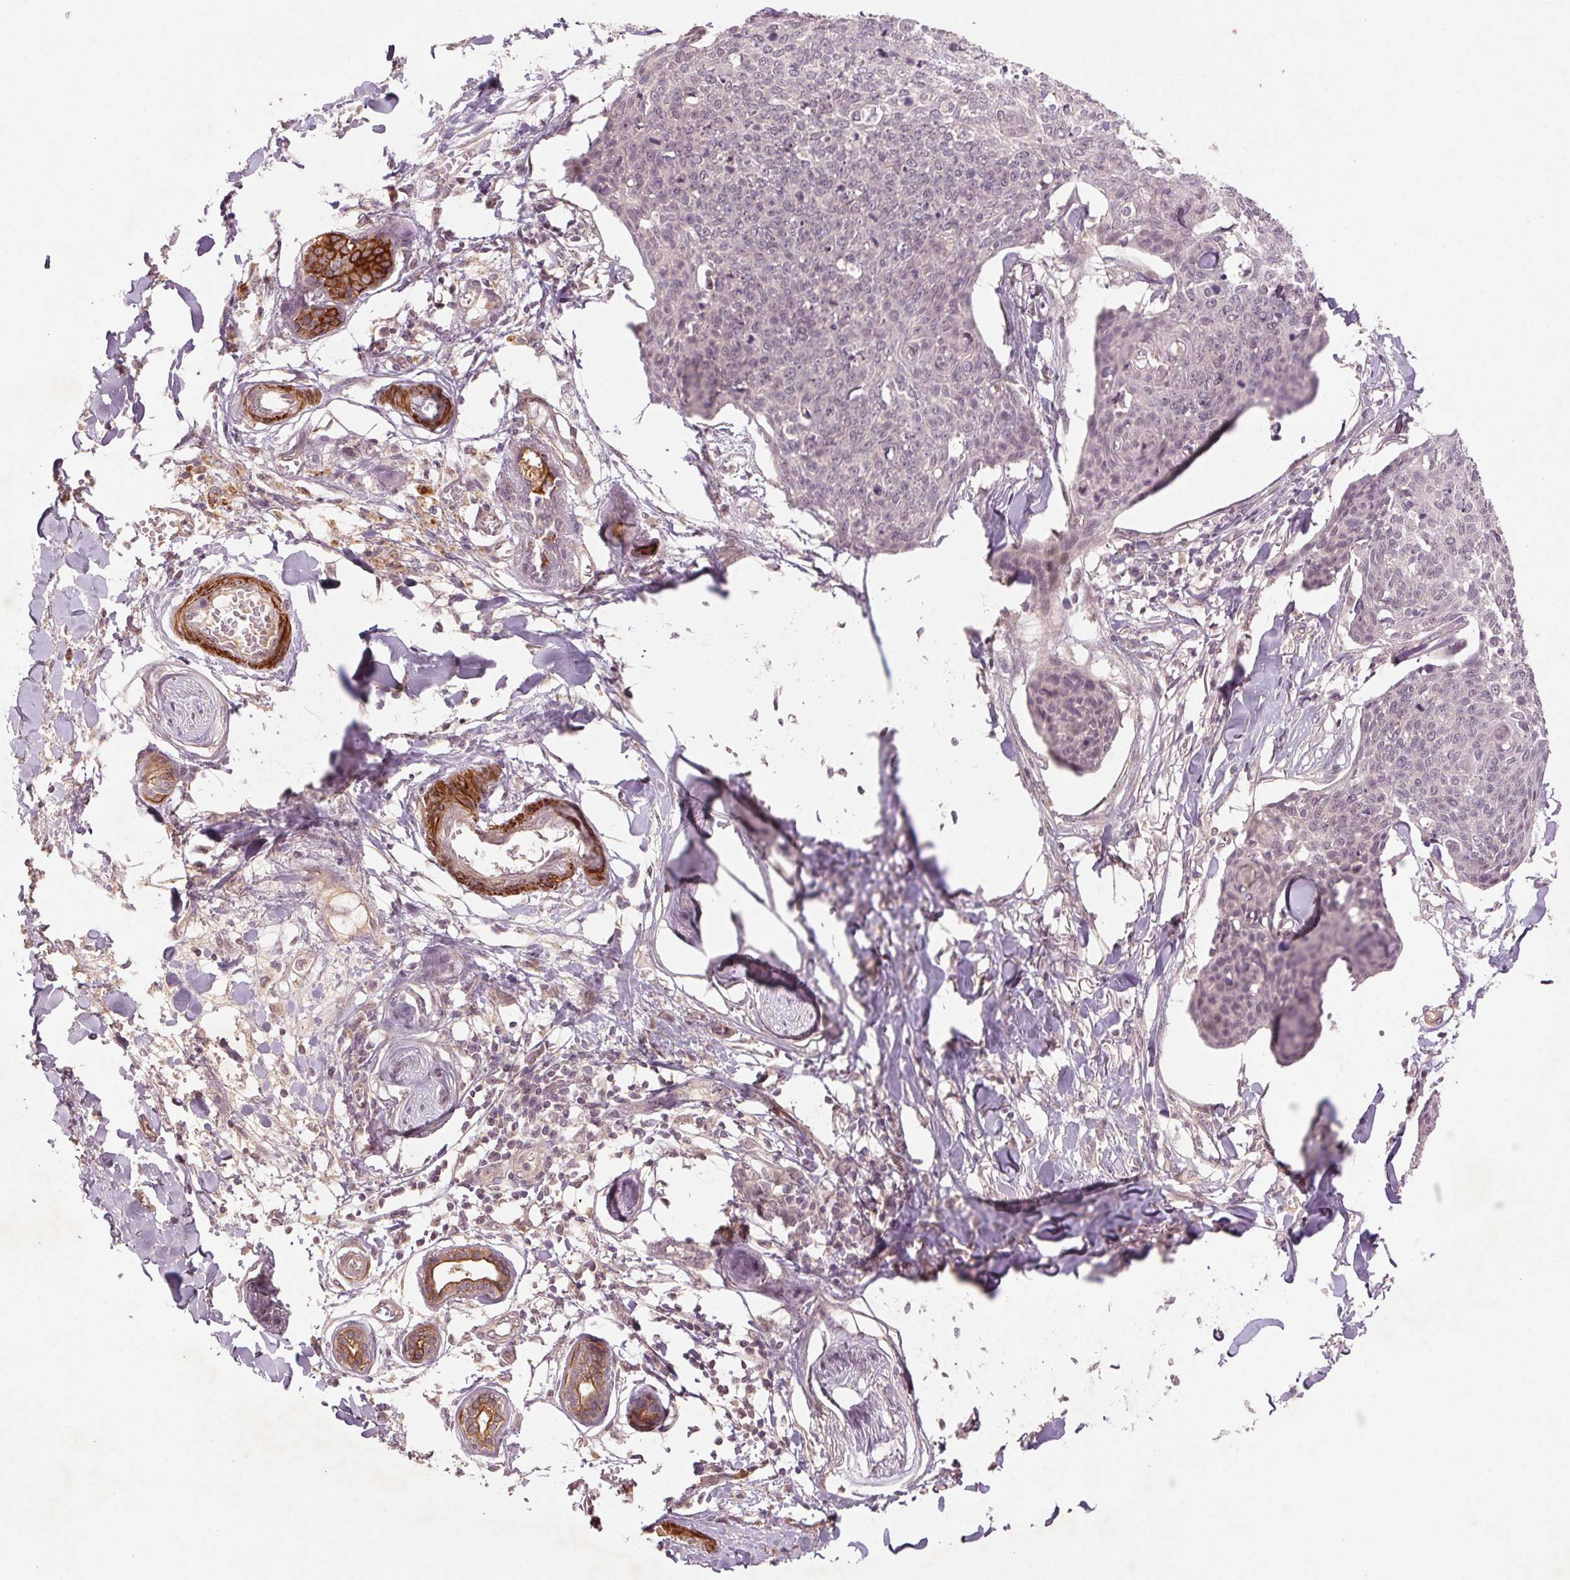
{"staining": {"intensity": "negative", "quantity": "none", "location": "none"}, "tissue": "skin cancer", "cell_type": "Tumor cells", "image_type": "cancer", "snomed": [{"axis": "morphology", "description": "Squamous cell carcinoma, NOS"}, {"axis": "topography", "description": "Skin"}, {"axis": "topography", "description": "Vulva"}], "caption": "Image shows no protein expression in tumor cells of skin squamous cell carcinoma tissue.", "gene": "SMLR1", "patient": {"sex": "female", "age": 75}}